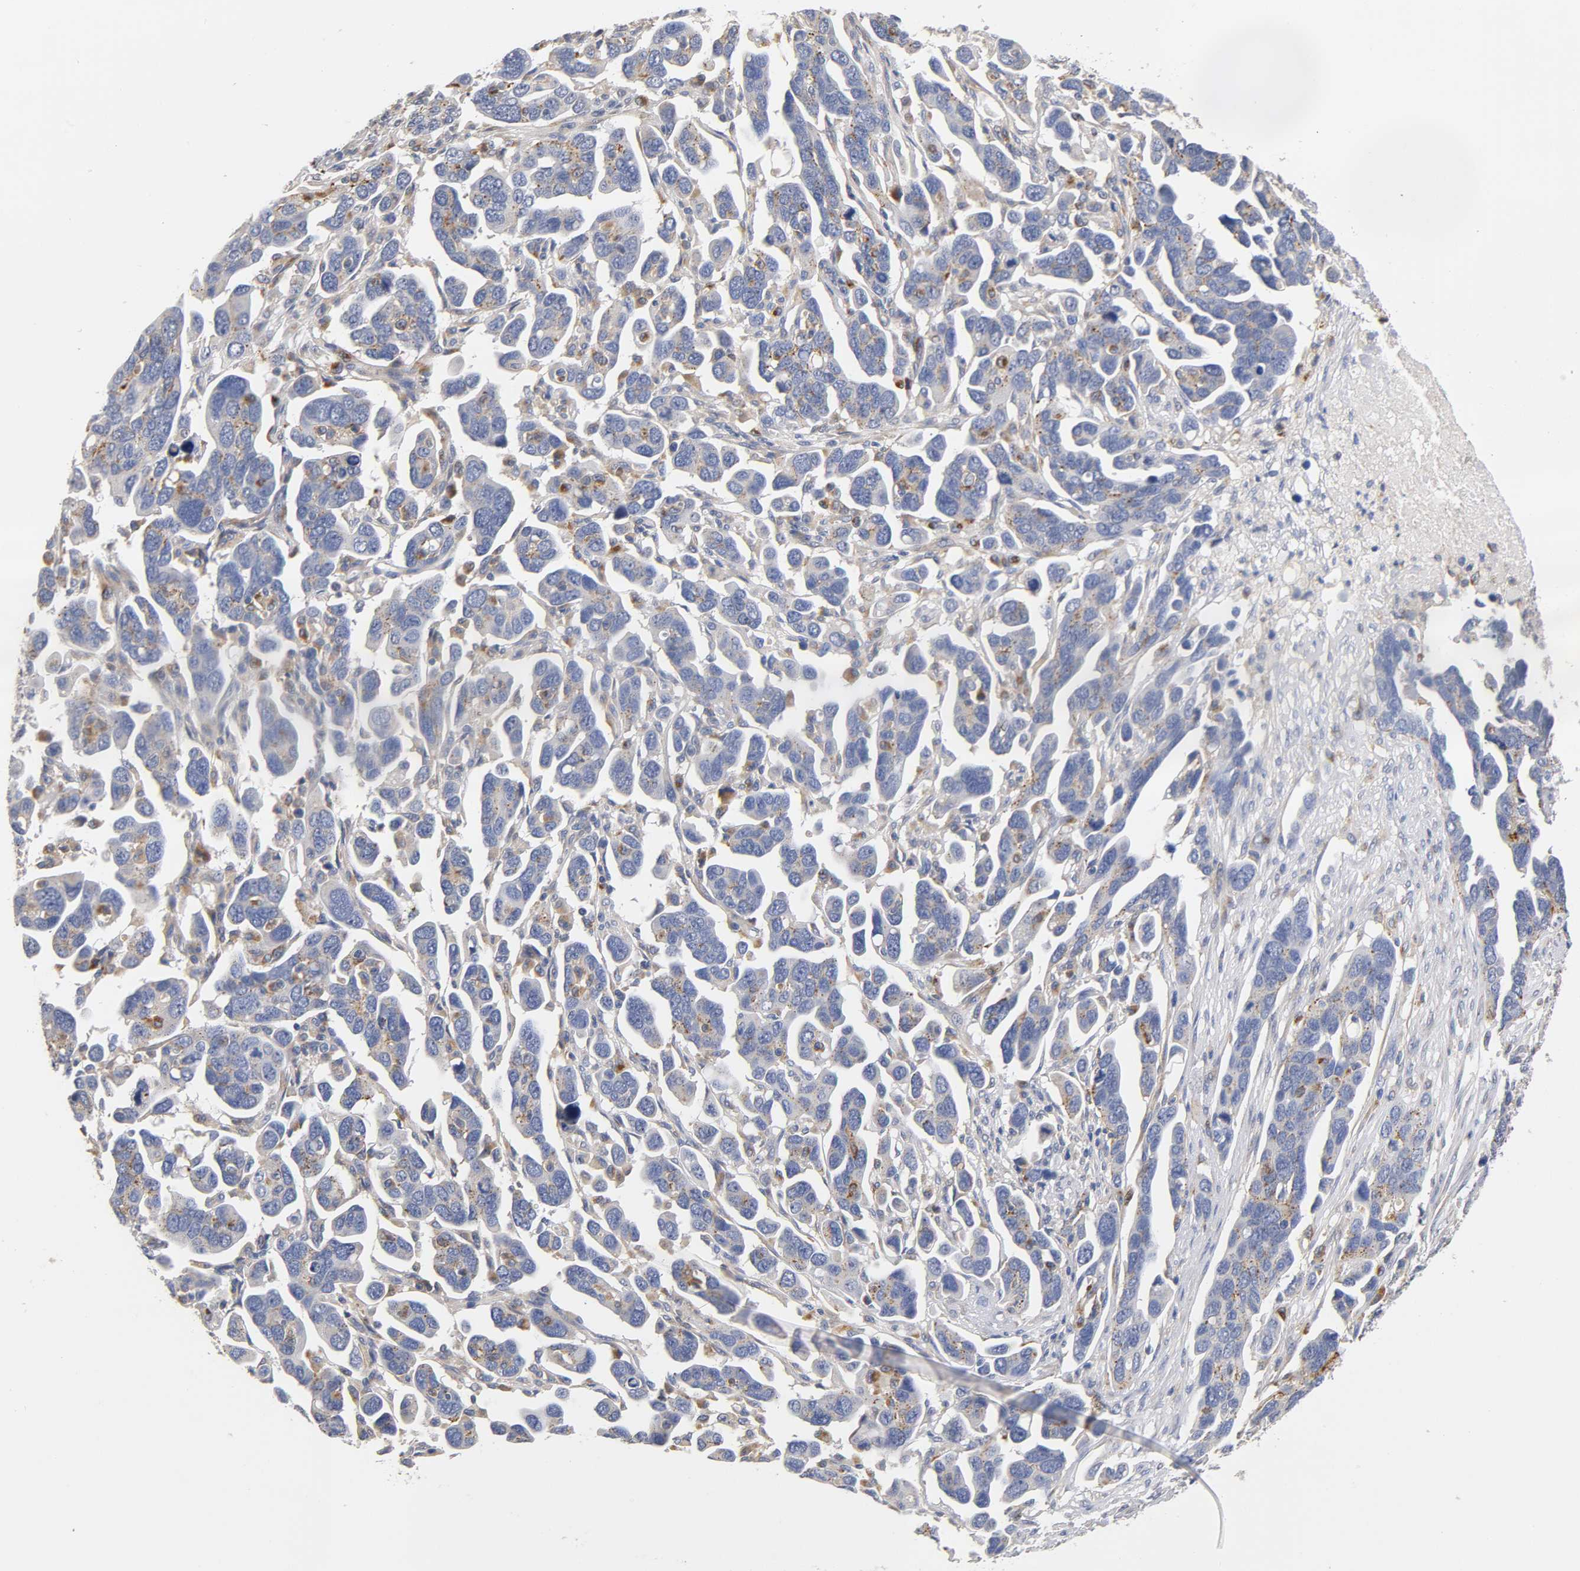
{"staining": {"intensity": "moderate", "quantity": "<25%", "location": "cytoplasmic/membranous"}, "tissue": "ovarian cancer", "cell_type": "Tumor cells", "image_type": "cancer", "snomed": [{"axis": "morphology", "description": "Cystadenocarcinoma, serous, NOS"}, {"axis": "topography", "description": "Ovary"}], "caption": "IHC (DAB (3,3'-diaminobenzidine)) staining of ovarian cancer (serous cystadenocarcinoma) displays moderate cytoplasmic/membranous protein positivity in approximately <25% of tumor cells.", "gene": "SEMA5A", "patient": {"sex": "female", "age": 54}}